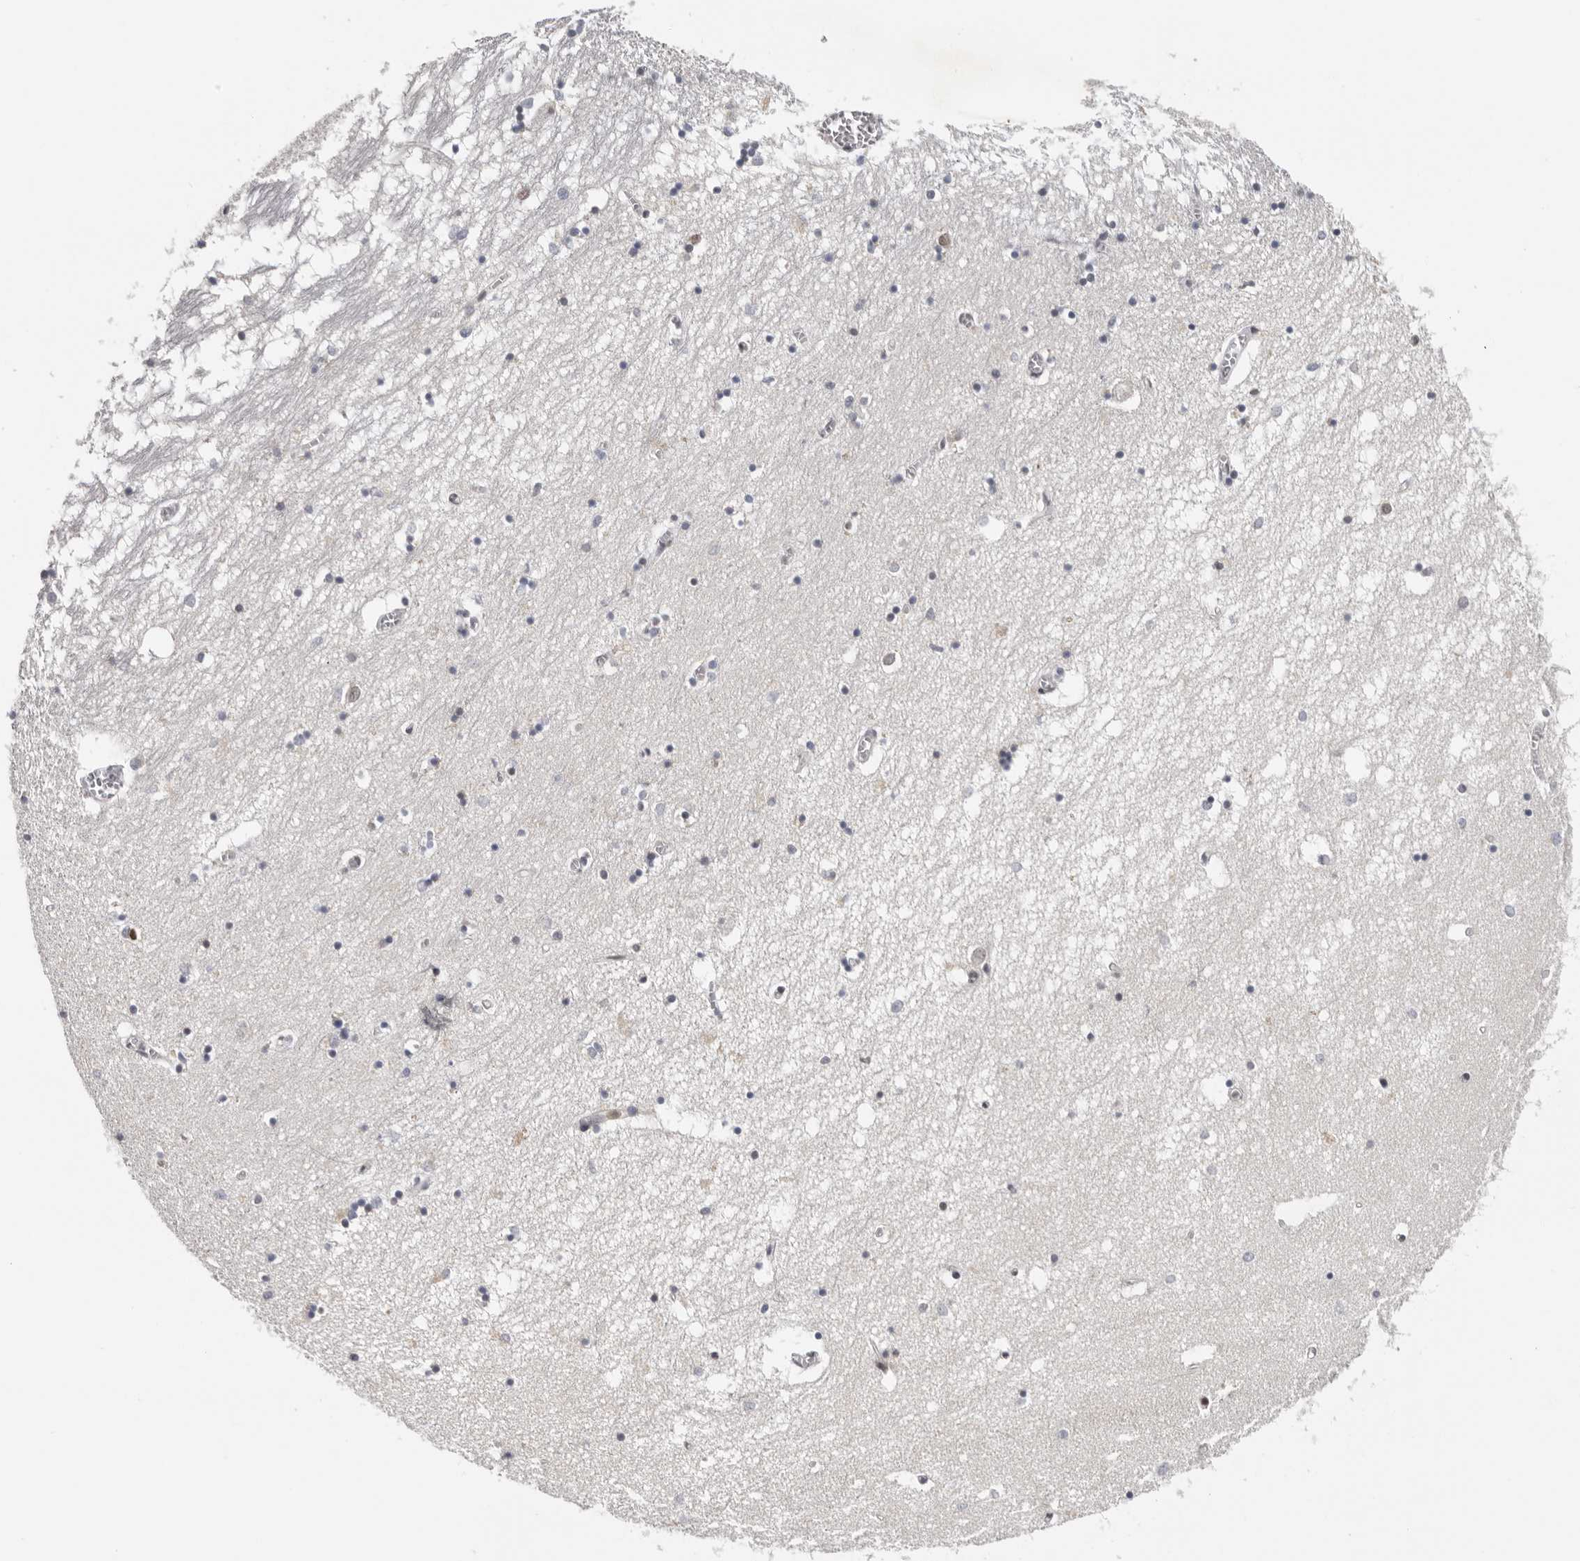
{"staining": {"intensity": "negative", "quantity": "none", "location": "none"}, "tissue": "hippocampus", "cell_type": "Glial cells", "image_type": "normal", "snomed": [{"axis": "morphology", "description": "Normal tissue, NOS"}, {"axis": "topography", "description": "Hippocampus"}], "caption": "Immunohistochemical staining of benign hippocampus reveals no significant expression in glial cells. (IHC, brightfield microscopy, high magnification).", "gene": "KIF2B", "patient": {"sex": "male", "age": 70}}